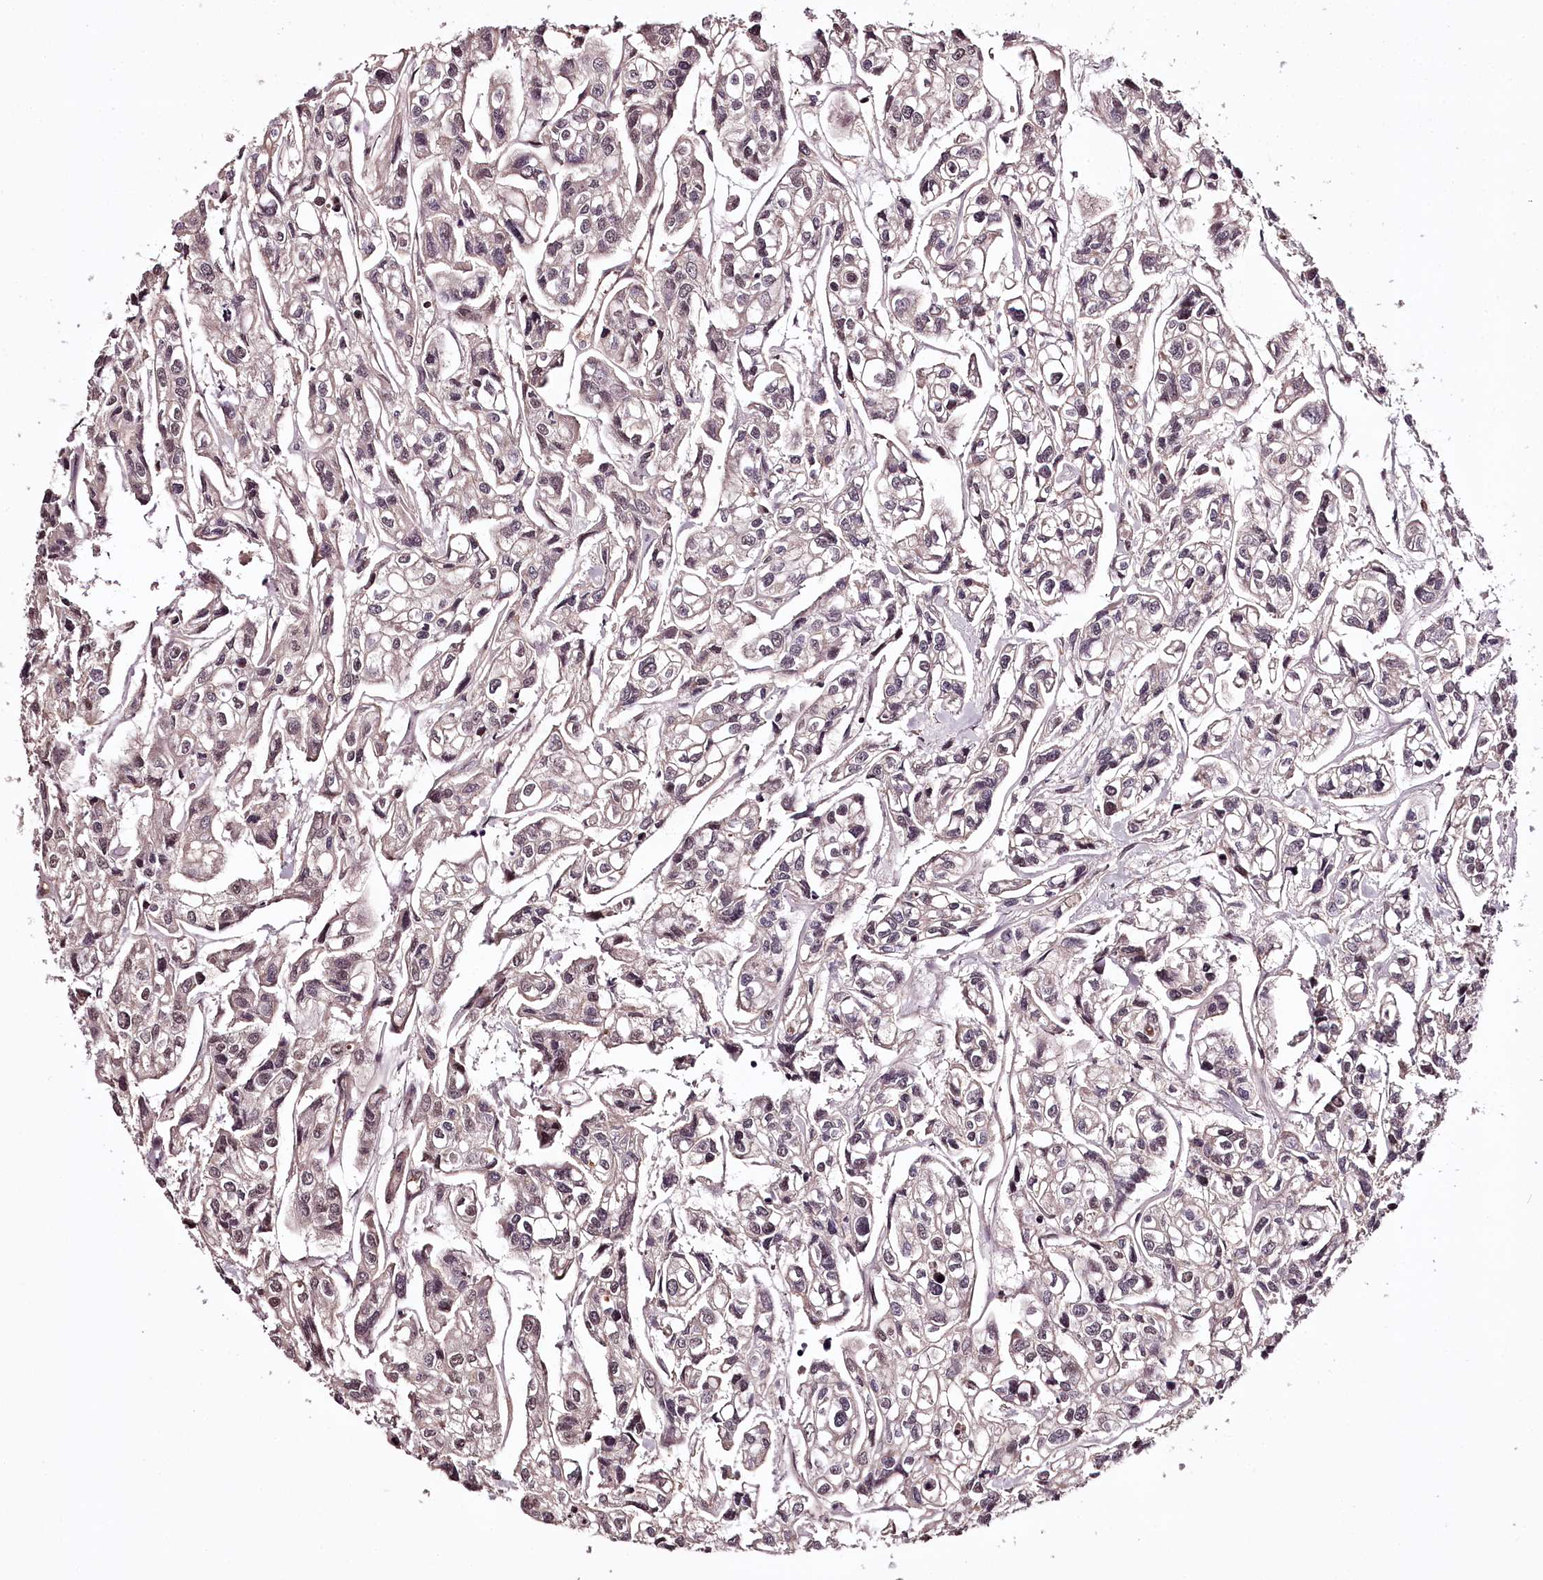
{"staining": {"intensity": "negative", "quantity": "none", "location": "none"}, "tissue": "urothelial cancer", "cell_type": "Tumor cells", "image_type": "cancer", "snomed": [{"axis": "morphology", "description": "Urothelial carcinoma, High grade"}, {"axis": "topography", "description": "Urinary bladder"}], "caption": "DAB immunohistochemical staining of human urothelial cancer demonstrates no significant positivity in tumor cells. Nuclei are stained in blue.", "gene": "TTC33", "patient": {"sex": "male", "age": 67}}